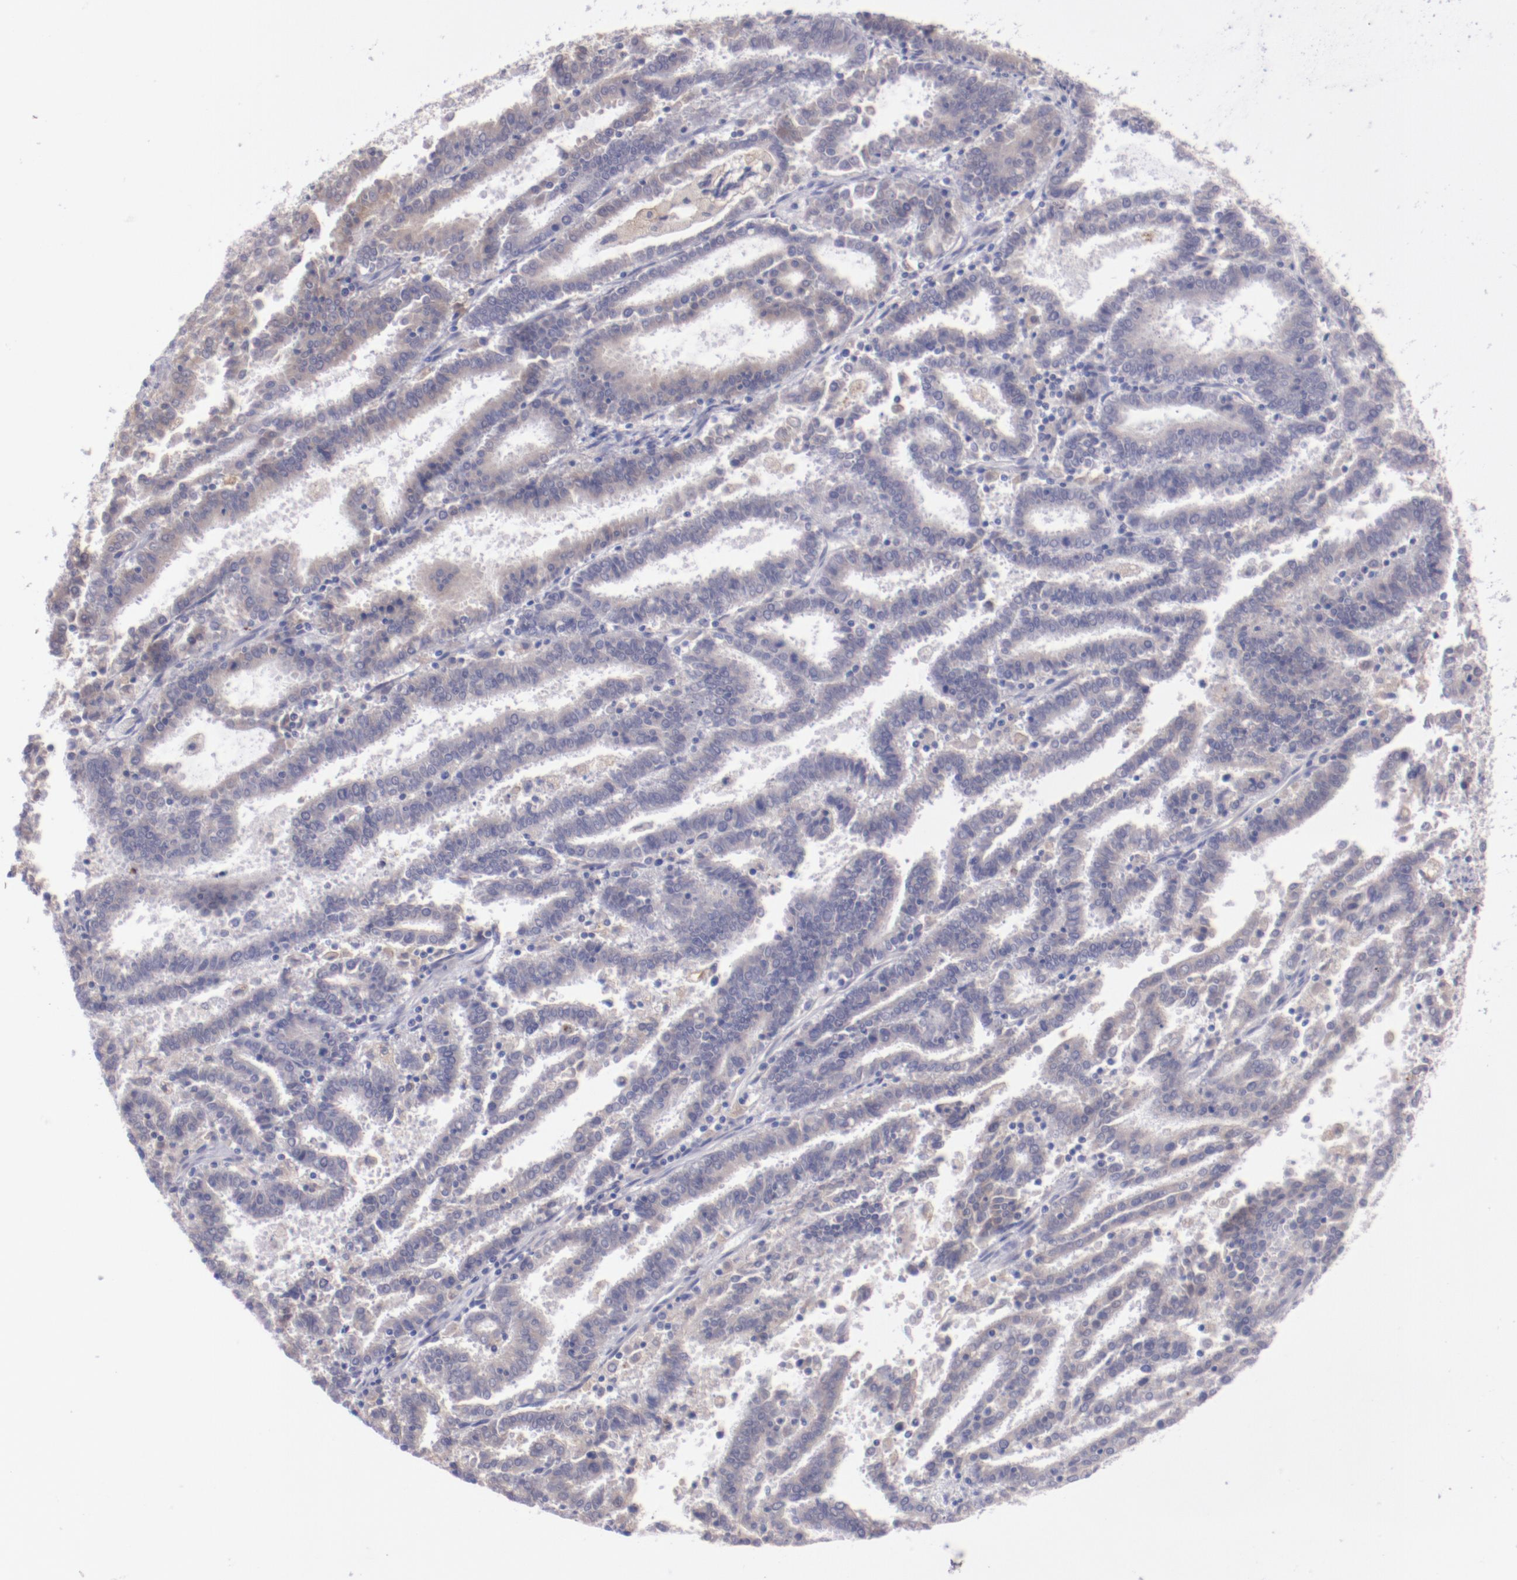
{"staining": {"intensity": "weak", "quantity": ">75%", "location": "cytoplasmic/membranous"}, "tissue": "endometrial cancer", "cell_type": "Tumor cells", "image_type": "cancer", "snomed": [{"axis": "morphology", "description": "Adenocarcinoma, NOS"}, {"axis": "topography", "description": "Uterus"}], "caption": "Weak cytoplasmic/membranous protein positivity is present in about >75% of tumor cells in endometrial cancer. The staining was performed using DAB (3,3'-diaminobenzidine), with brown indicating positive protein expression. Nuclei are stained blue with hematoxylin.", "gene": "TRAF3", "patient": {"sex": "female", "age": 83}}